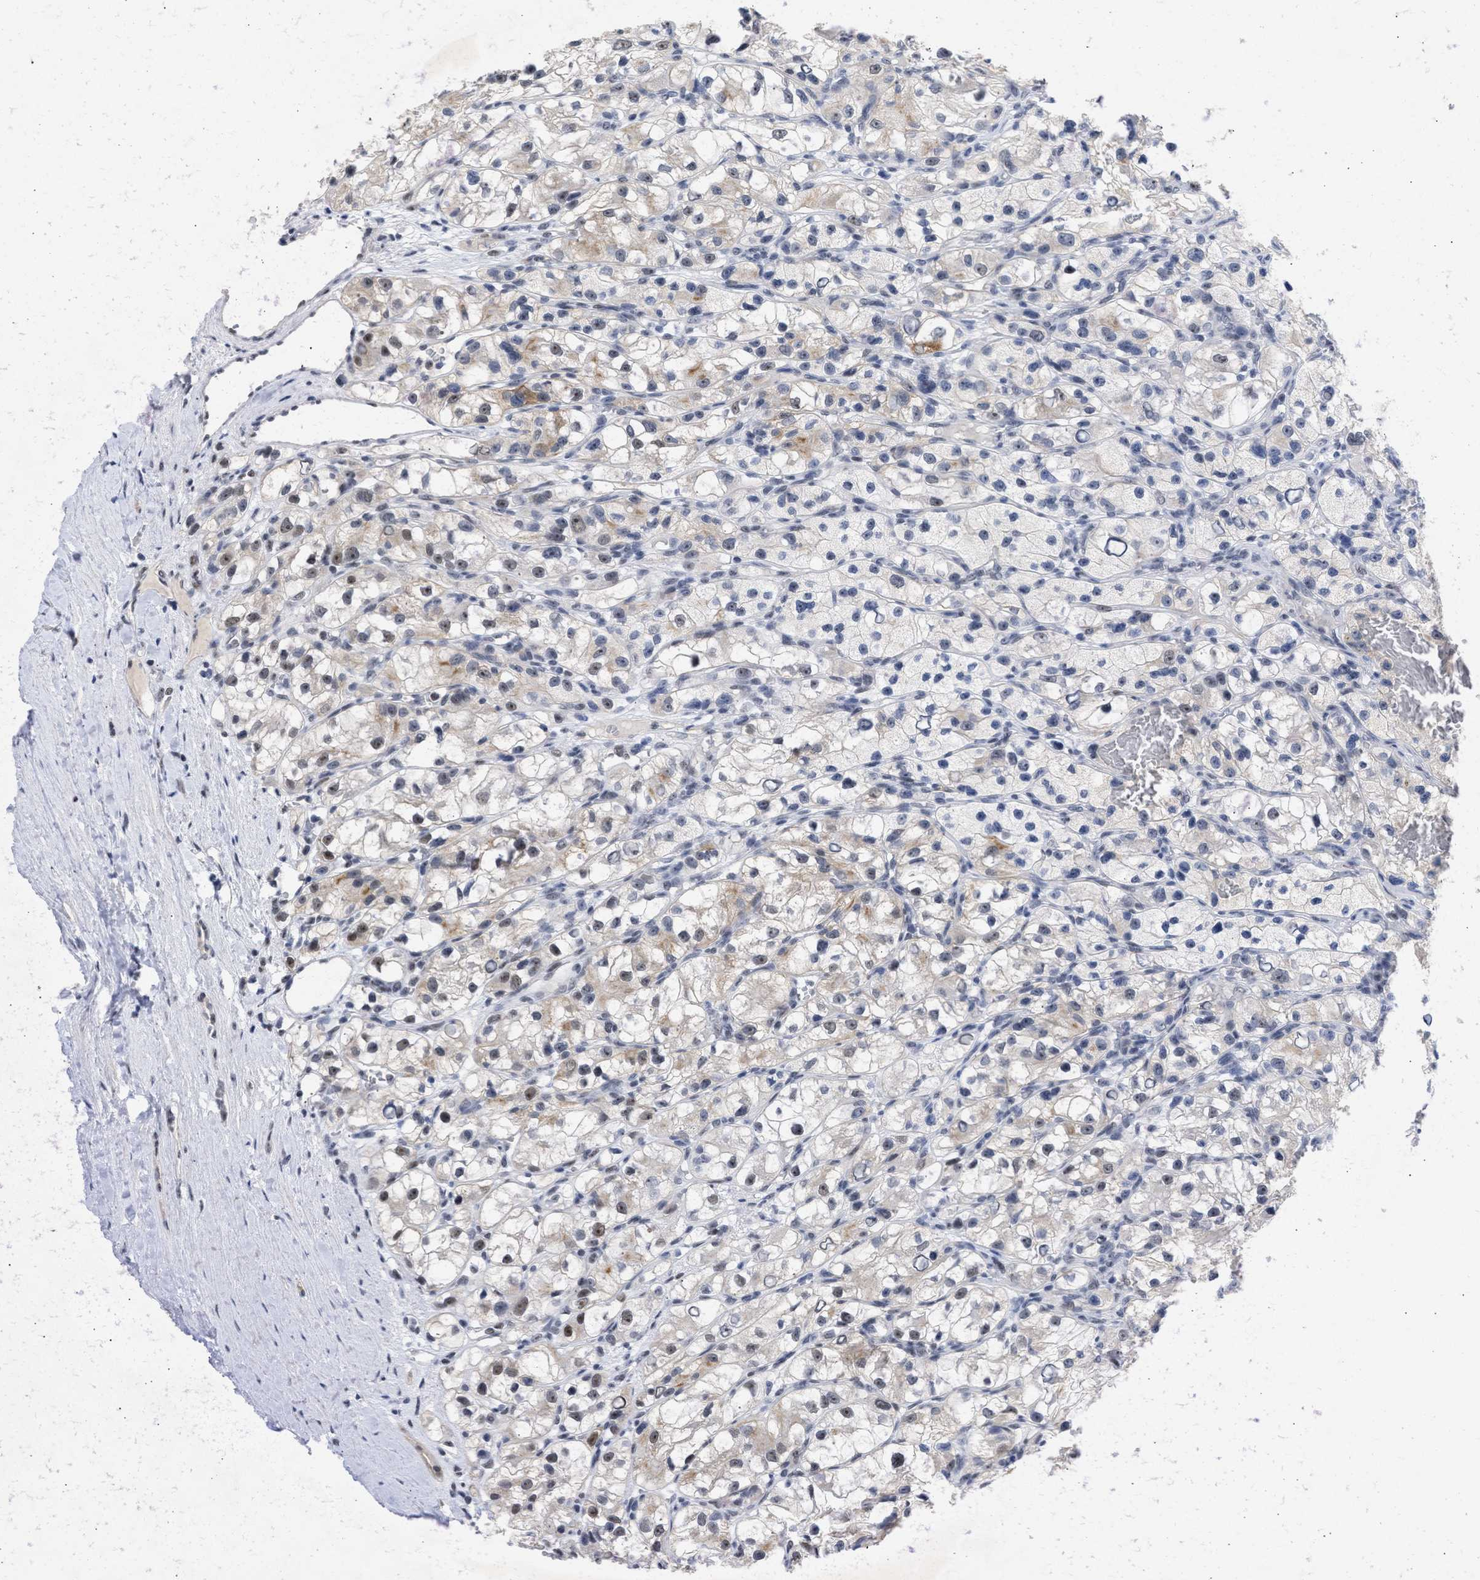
{"staining": {"intensity": "moderate", "quantity": ">75%", "location": "nuclear"}, "tissue": "renal cancer", "cell_type": "Tumor cells", "image_type": "cancer", "snomed": [{"axis": "morphology", "description": "Adenocarcinoma, NOS"}, {"axis": "topography", "description": "Kidney"}], "caption": "A histopathology image of renal adenocarcinoma stained for a protein shows moderate nuclear brown staining in tumor cells.", "gene": "DDX41", "patient": {"sex": "female", "age": 57}}